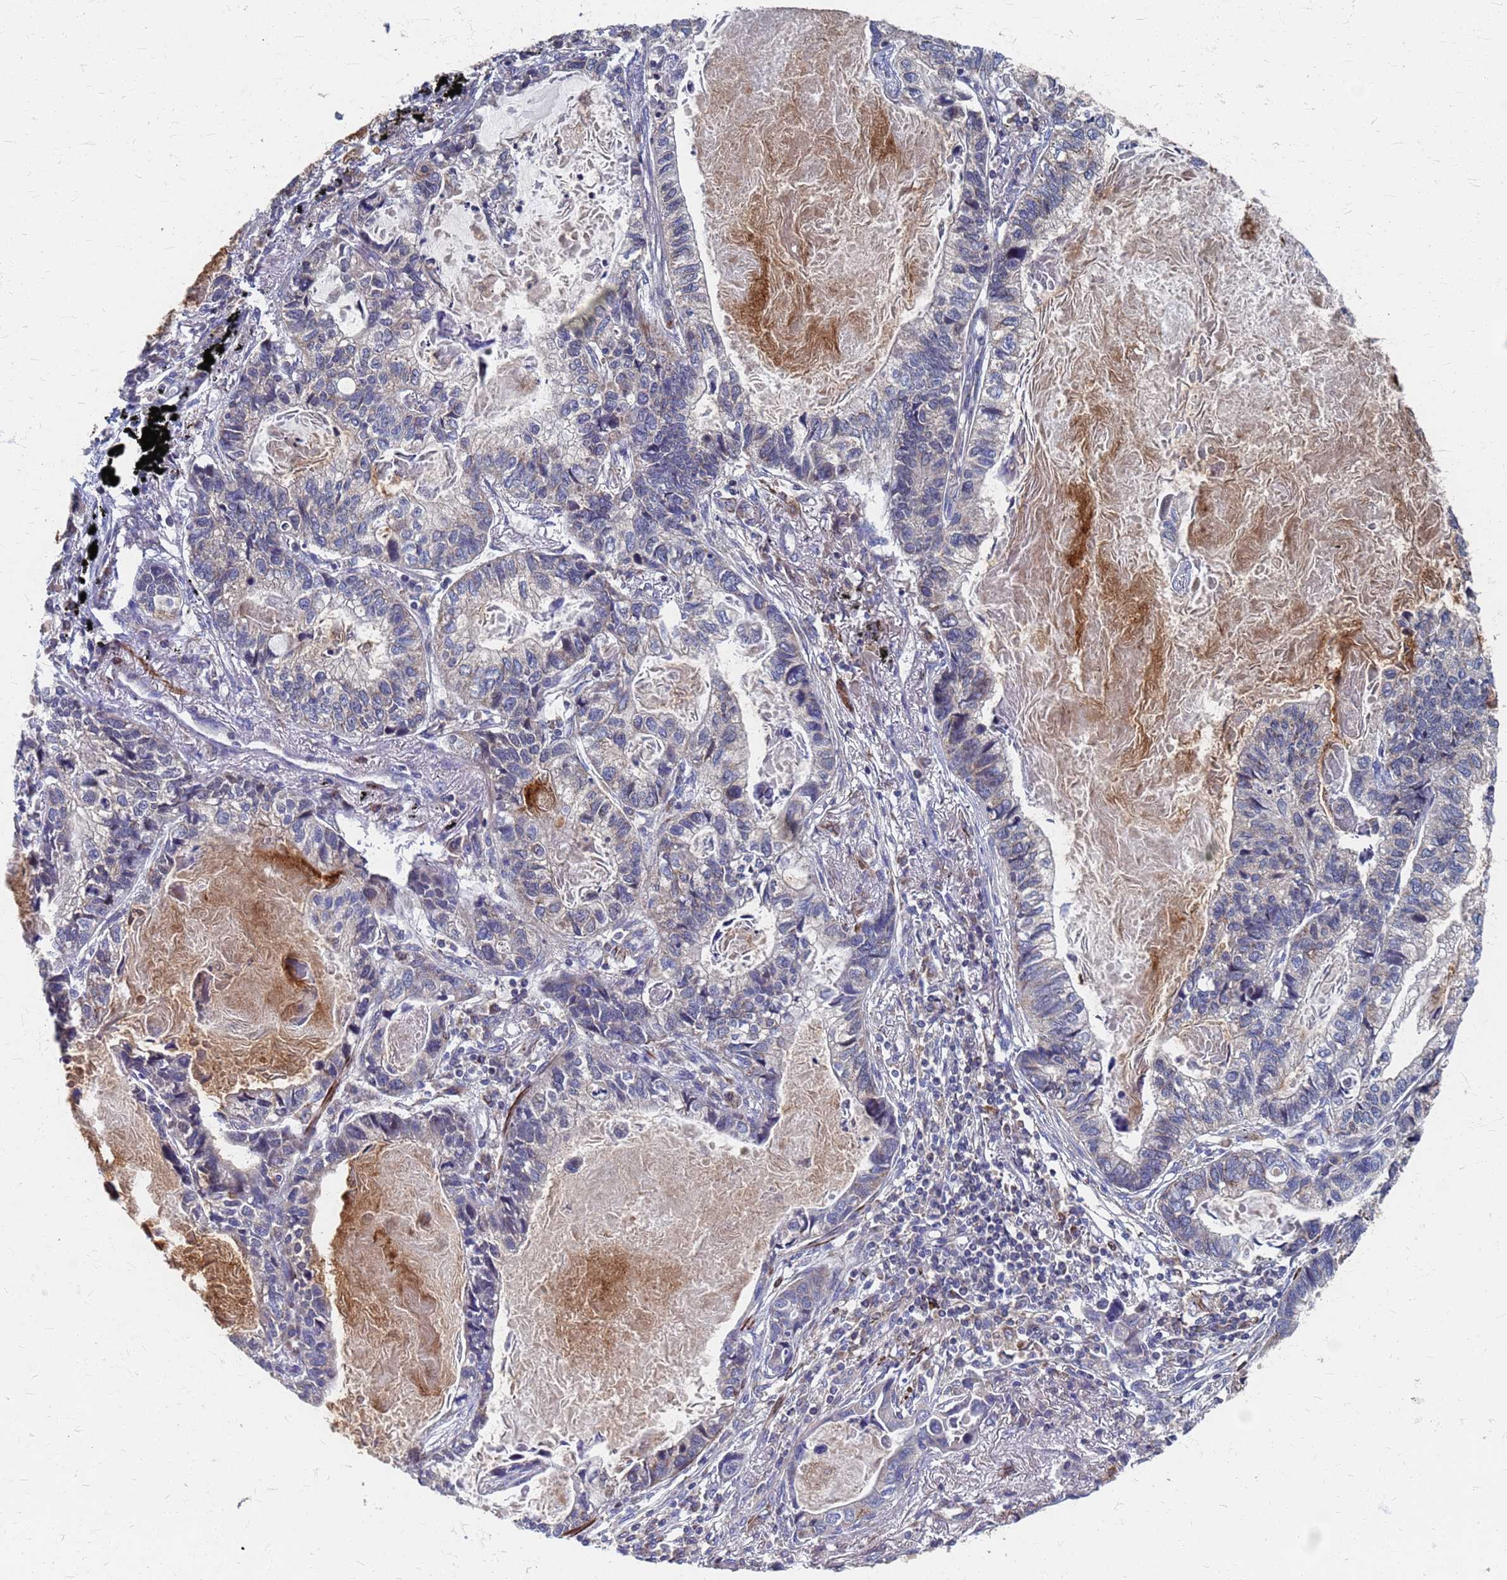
{"staining": {"intensity": "weak", "quantity": "<25%", "location": "cytoplasmic/membranous"}, "tissue": "lung cancer", "cell_type": "Tumor cells", "image_type": "cancer", "snomed": [{"axis": "morphology", "description": "Adenocarcinoma, NOS"}, {"axis": "topography", "description": "Lung"}], "caption": "IHC of adenocarcinoma (lung) exhibits no staining in tumor cells.", "gene": "ATPAF1", "patient": {"sex": "male", "age": 67}}